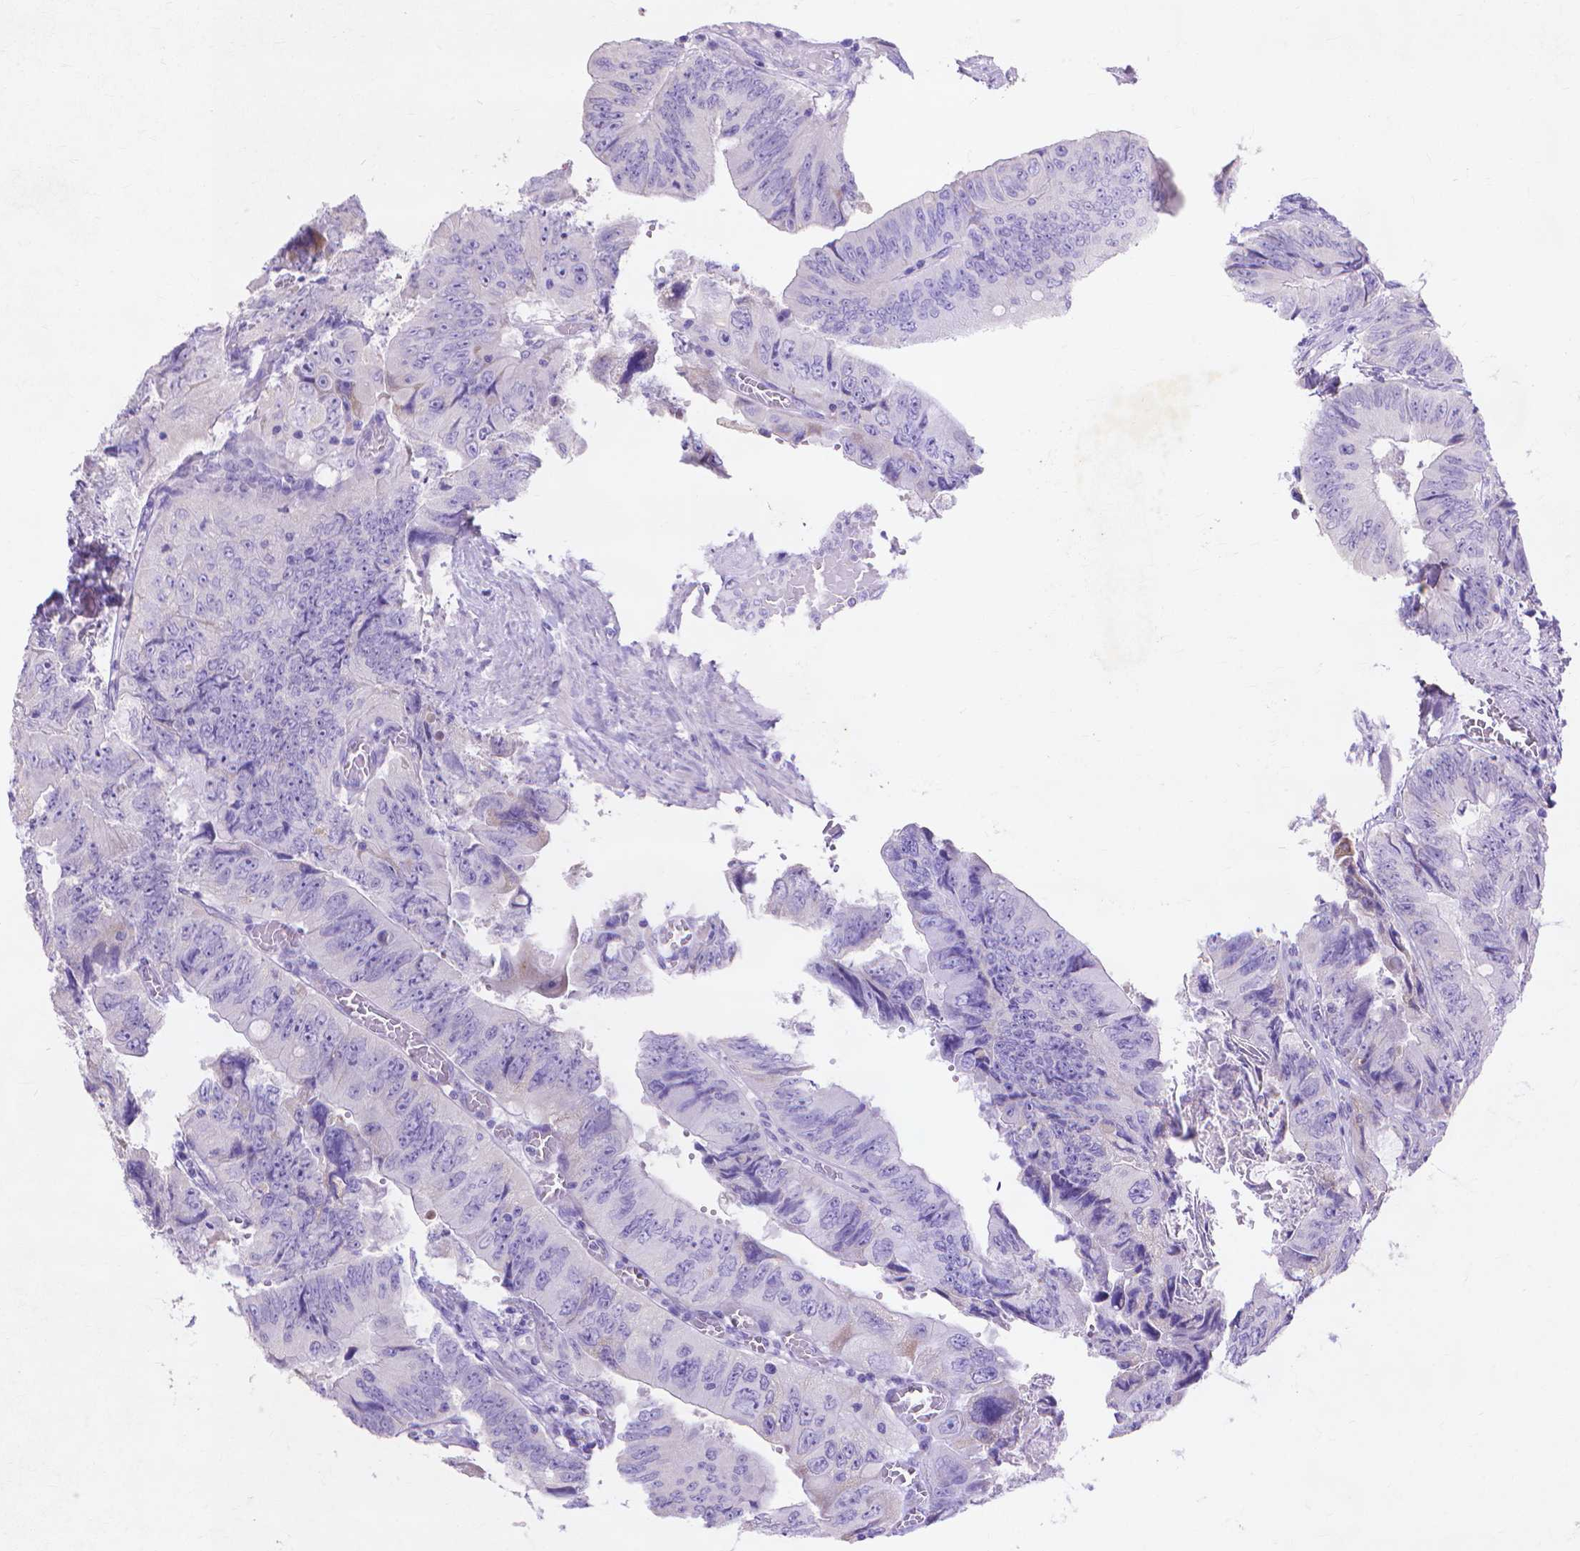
{"staining": {"intensity": "negative", "quantity": "none", "location": "none"}, "tissue": "colorectal cancer", "cell_type": "Tumor cells", "image_type": "cancer", "snomed": [{"axis": "morphology", "description": "Adenocarcinoma, NOS"}, {"axis": "topography", "description": "Colon"}], "caption": "Human colorectal cancer (adenocarcinoma) stained for a protein using immunohistochemistry displays no staining in tumor cells.", "gene": "MMP11", "patient": {"sex": "female", "age": 84}}